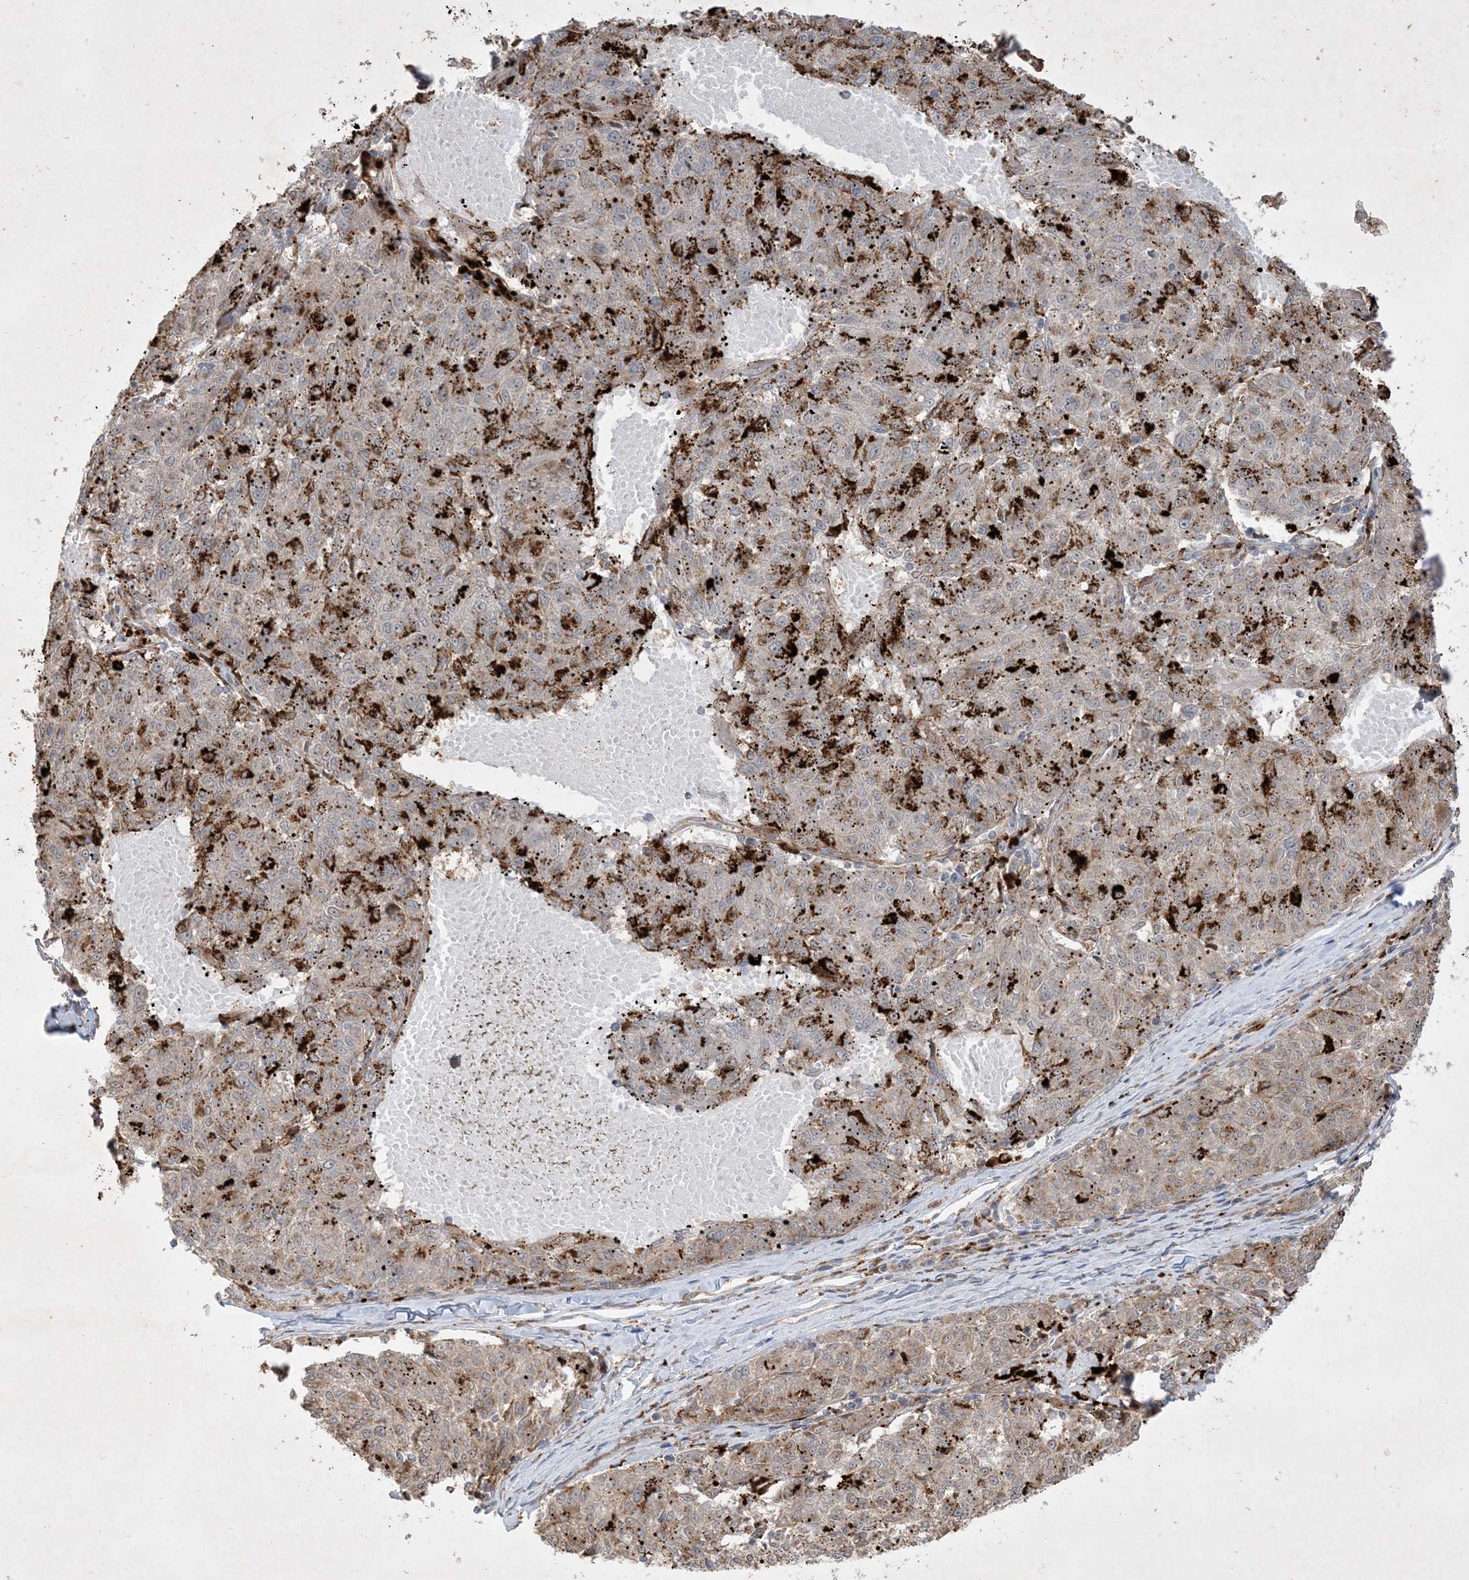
{"staining": {"intensity": "negative", "quantity": "none", "location": "none"}, "tissue": "melanoma", "cell_type": "Tumor cells", "image_type": "cancer", "snomed": [{"axis": "morphology", "description": "Malignant melanoma, NOS"}, {"axis": "topography", "description": "Skin"}], "caption": "Tumor cells are negative for protein expression in human malignant melanoma.", "gene": "IFT57", "patient": {"sex": "female", "age": 72}}